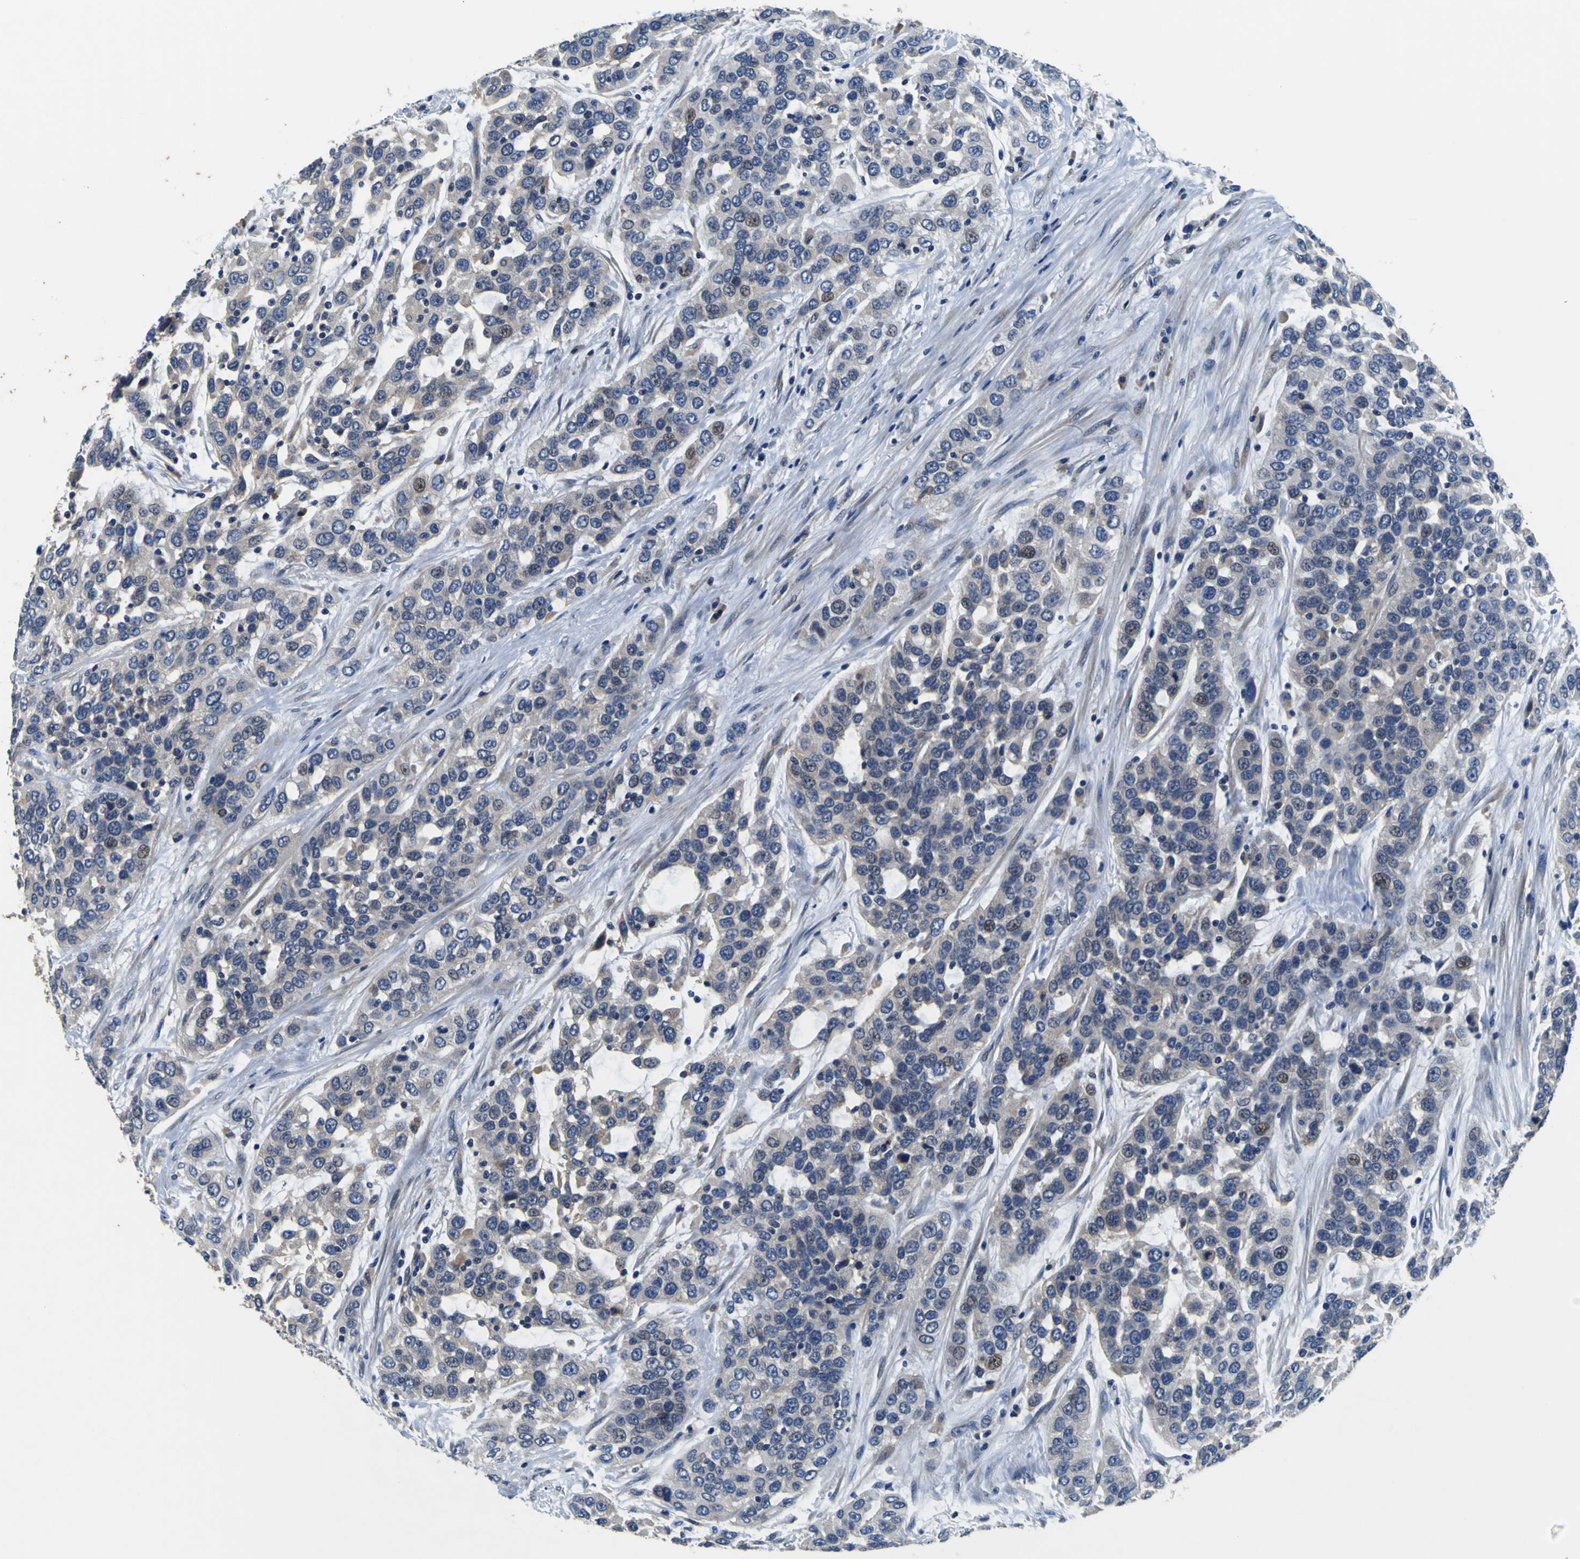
{"staining": {"intensity": "weak", "quantity": "<25%", "location": "cytoplasmic/membranous,nuclear"}, "tissue": "urothelial cancer", "cell_type": "Tumor cells", "image_type": "cancer", "snomed": [{"axis": "morphology", "description": "Urothelial carcinoma, High grade"}, {"axis": "topography", "description": "Urinary bladder"}], "caption": "Urothelial cancer stained for a protein using IHC reveals no expression tumor cells.", "gene": "EPHB4", "patient": {"sex": "female", "age": 80}}